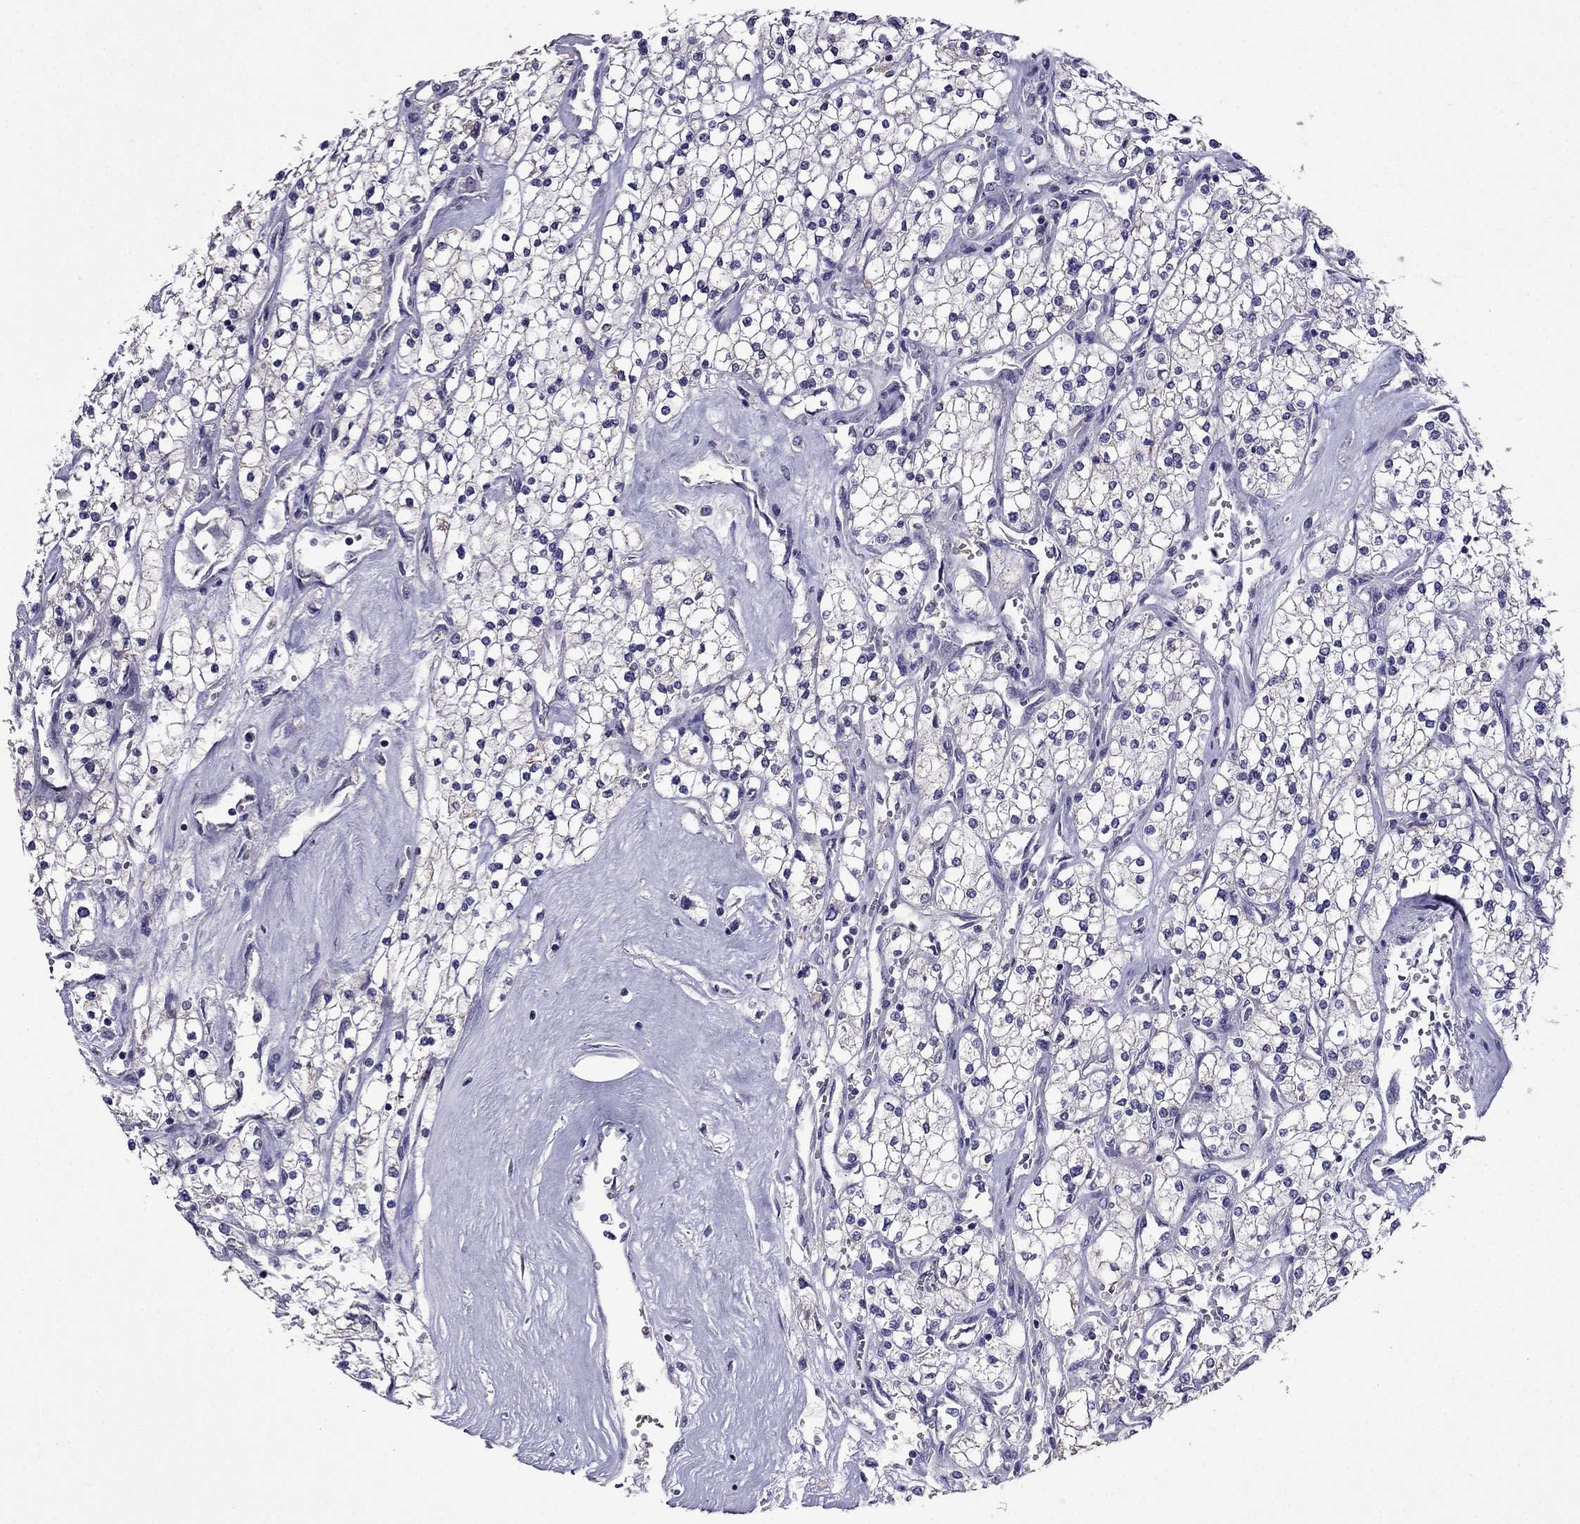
{"staining": {"intensity": "negative", "quantity": "none", "location": "none"}, "tissue": "renal cancer", "cell_type": "Tumor cells", "image_type": "cancer", "snomed": [{"axis": "morphology", "description": "Adenocarcinoma, NOS"}, {"axis": "topography", "description": "Kidney"}], "caption": "The micrograph reveals no staining of tumor cells in renal cancer.", "gene": "AQP9", "patient": {"sex": "male", "age": 80}}